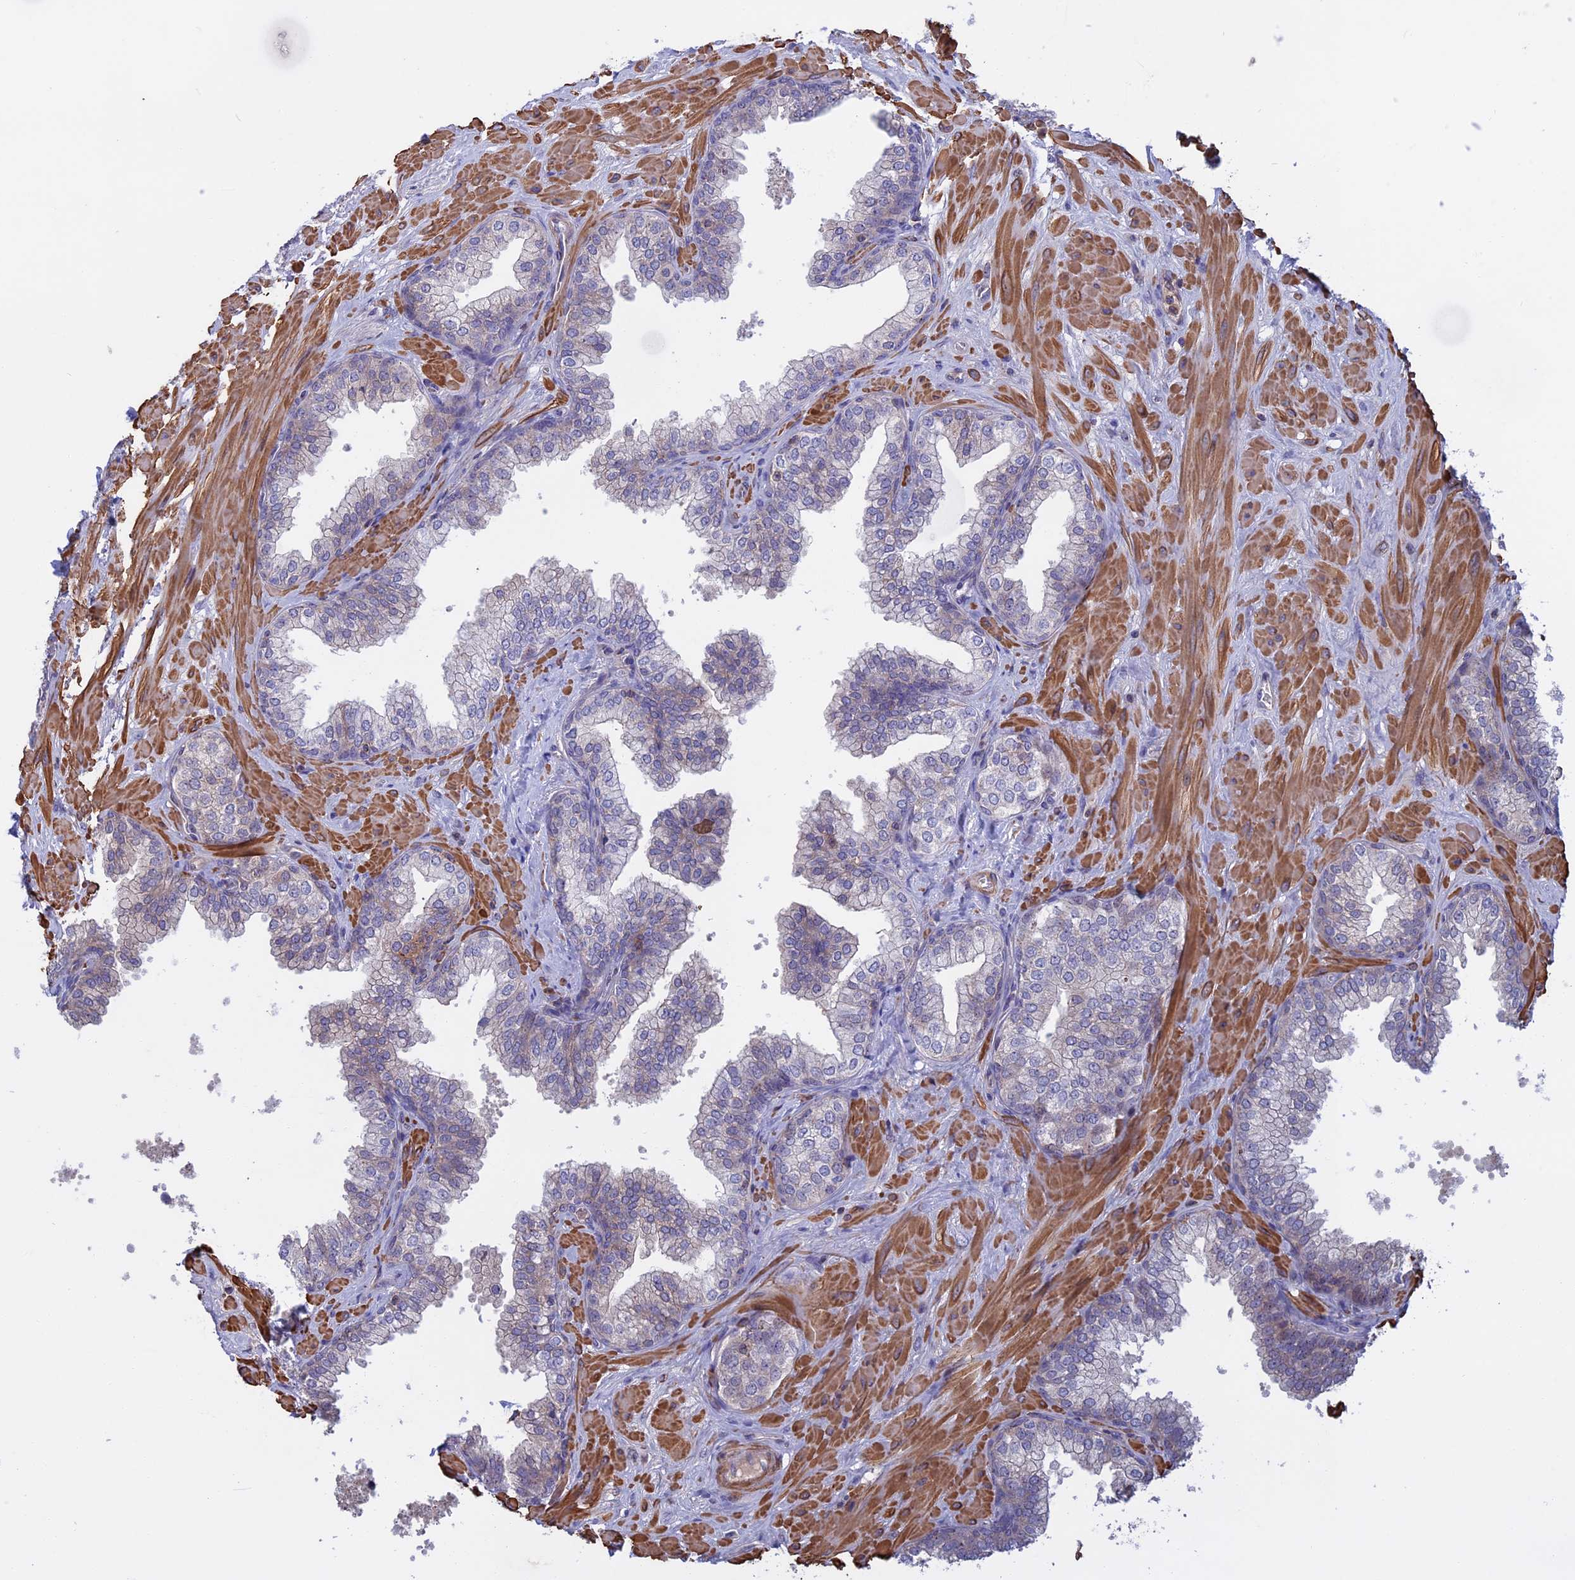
{"staining": {"intensity": "negative", "quantity": "none", "location": "none"}, "tissue": "prostate", "cell_type": "Glandular cells", "image_type": "normal", "snomed": [{"axis": "morphology", "description": "Normal tissue, NOS"}, {"axis": "topography", "description": "Prostate"}], "caption": "There is no significant expression in glandular cells of prostate. (DAB (3,3'-diaminobenzidine) immunohistochemistry with hematoxylin counter stain).", "gene": "LYPD5", "patient": {"sex": "male", "age": 60}}